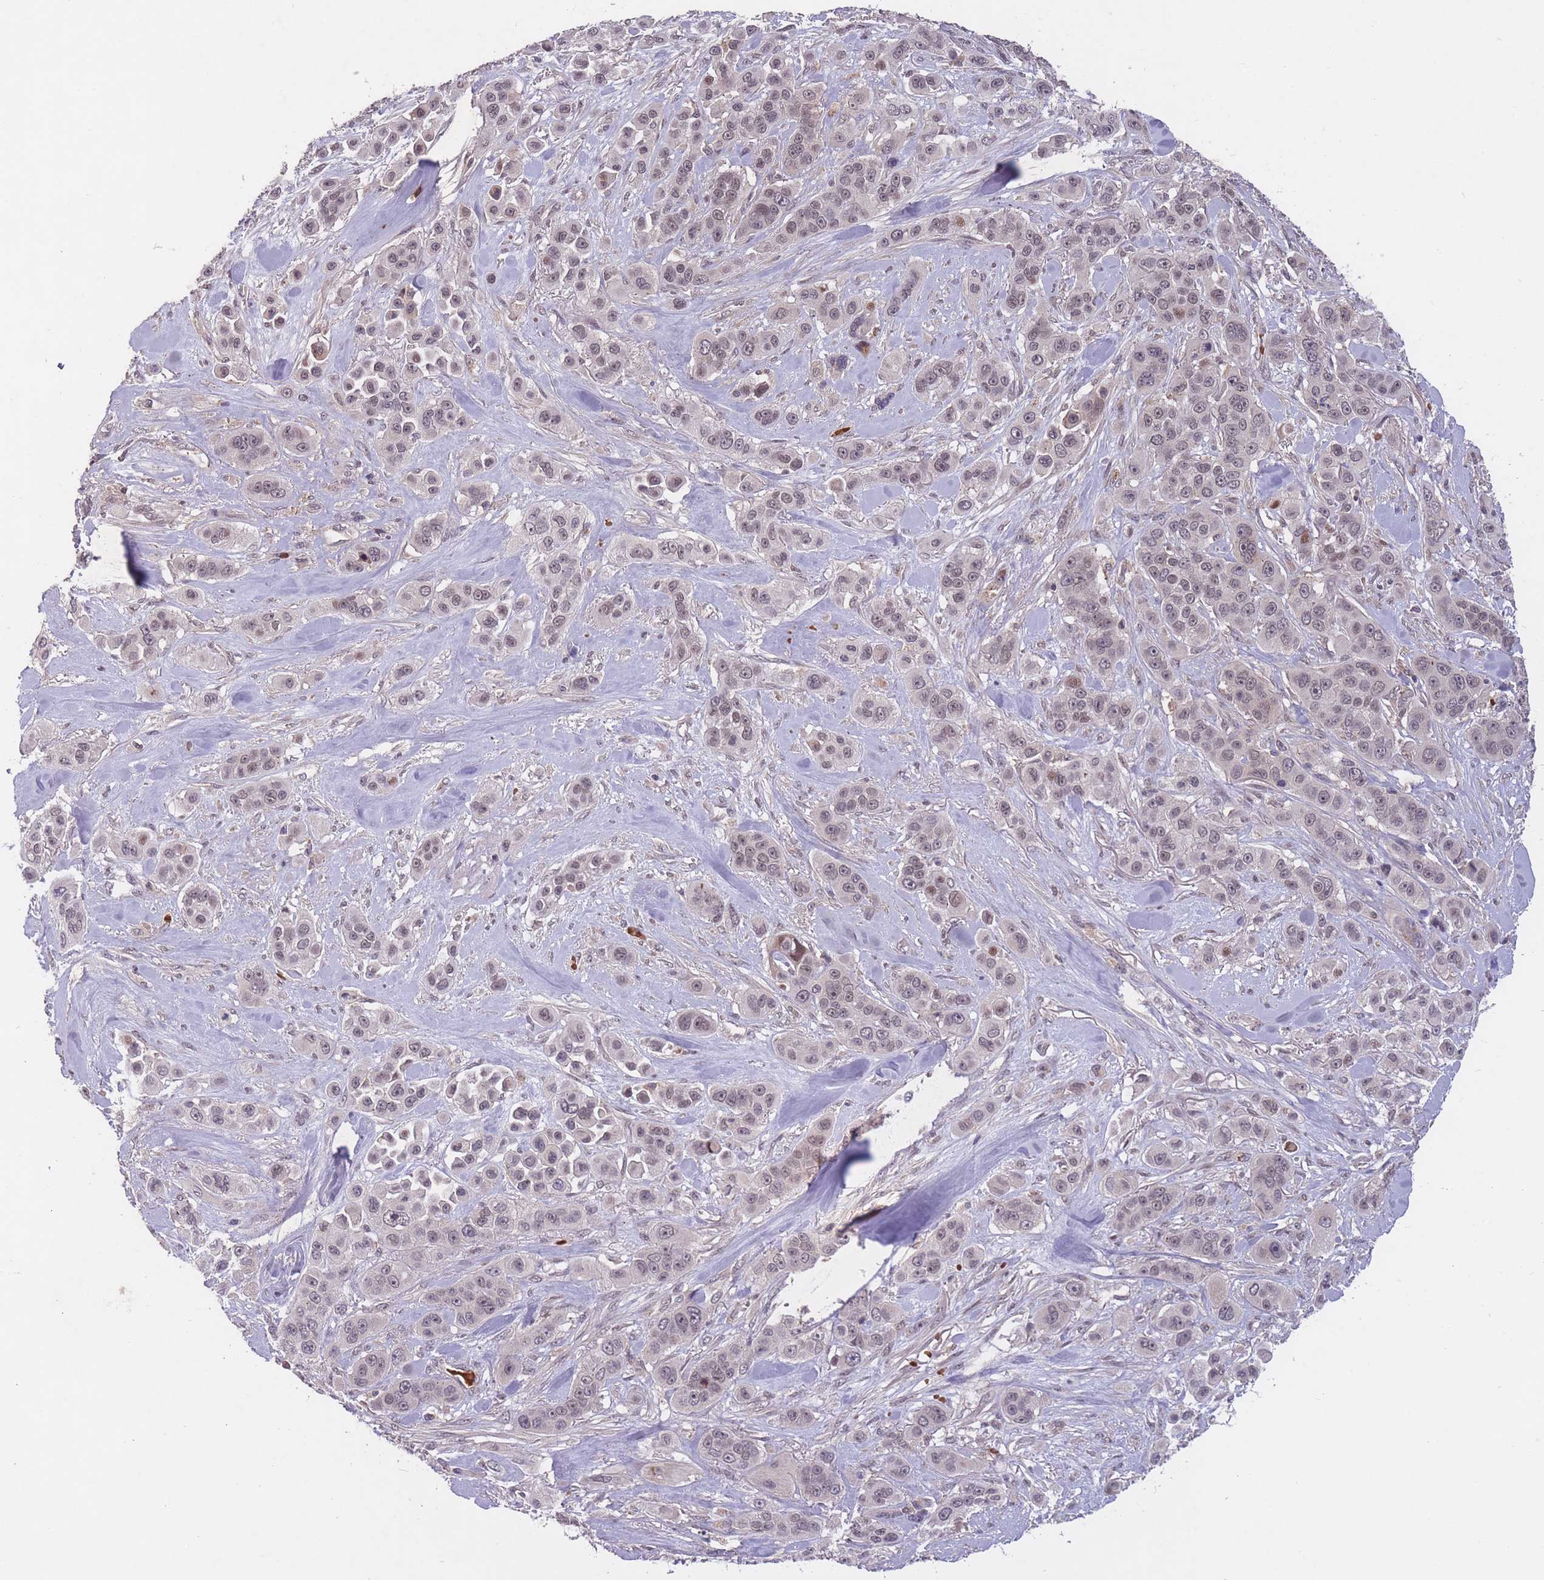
{"staining": {"intensity": "weak", "quantity": "25%-75%", "location": "nuclear"}, "tissue": "skin cancer", "cell_type": "Tumor cells", "image_type": "cancer", "snomed": [{"axis": "morphology", "description": "Squamous cell carcinoma, NOS"}, {"axis": "topography", "description": "Skin"}], "caption": "The micrograph shows staining of squamous cell carcinoma (skin), revealing weak nuclear protein expression (brown color) within tumor cells.", "gene": "SECTM1", "patient": {"sex": "male", "age": 67}}